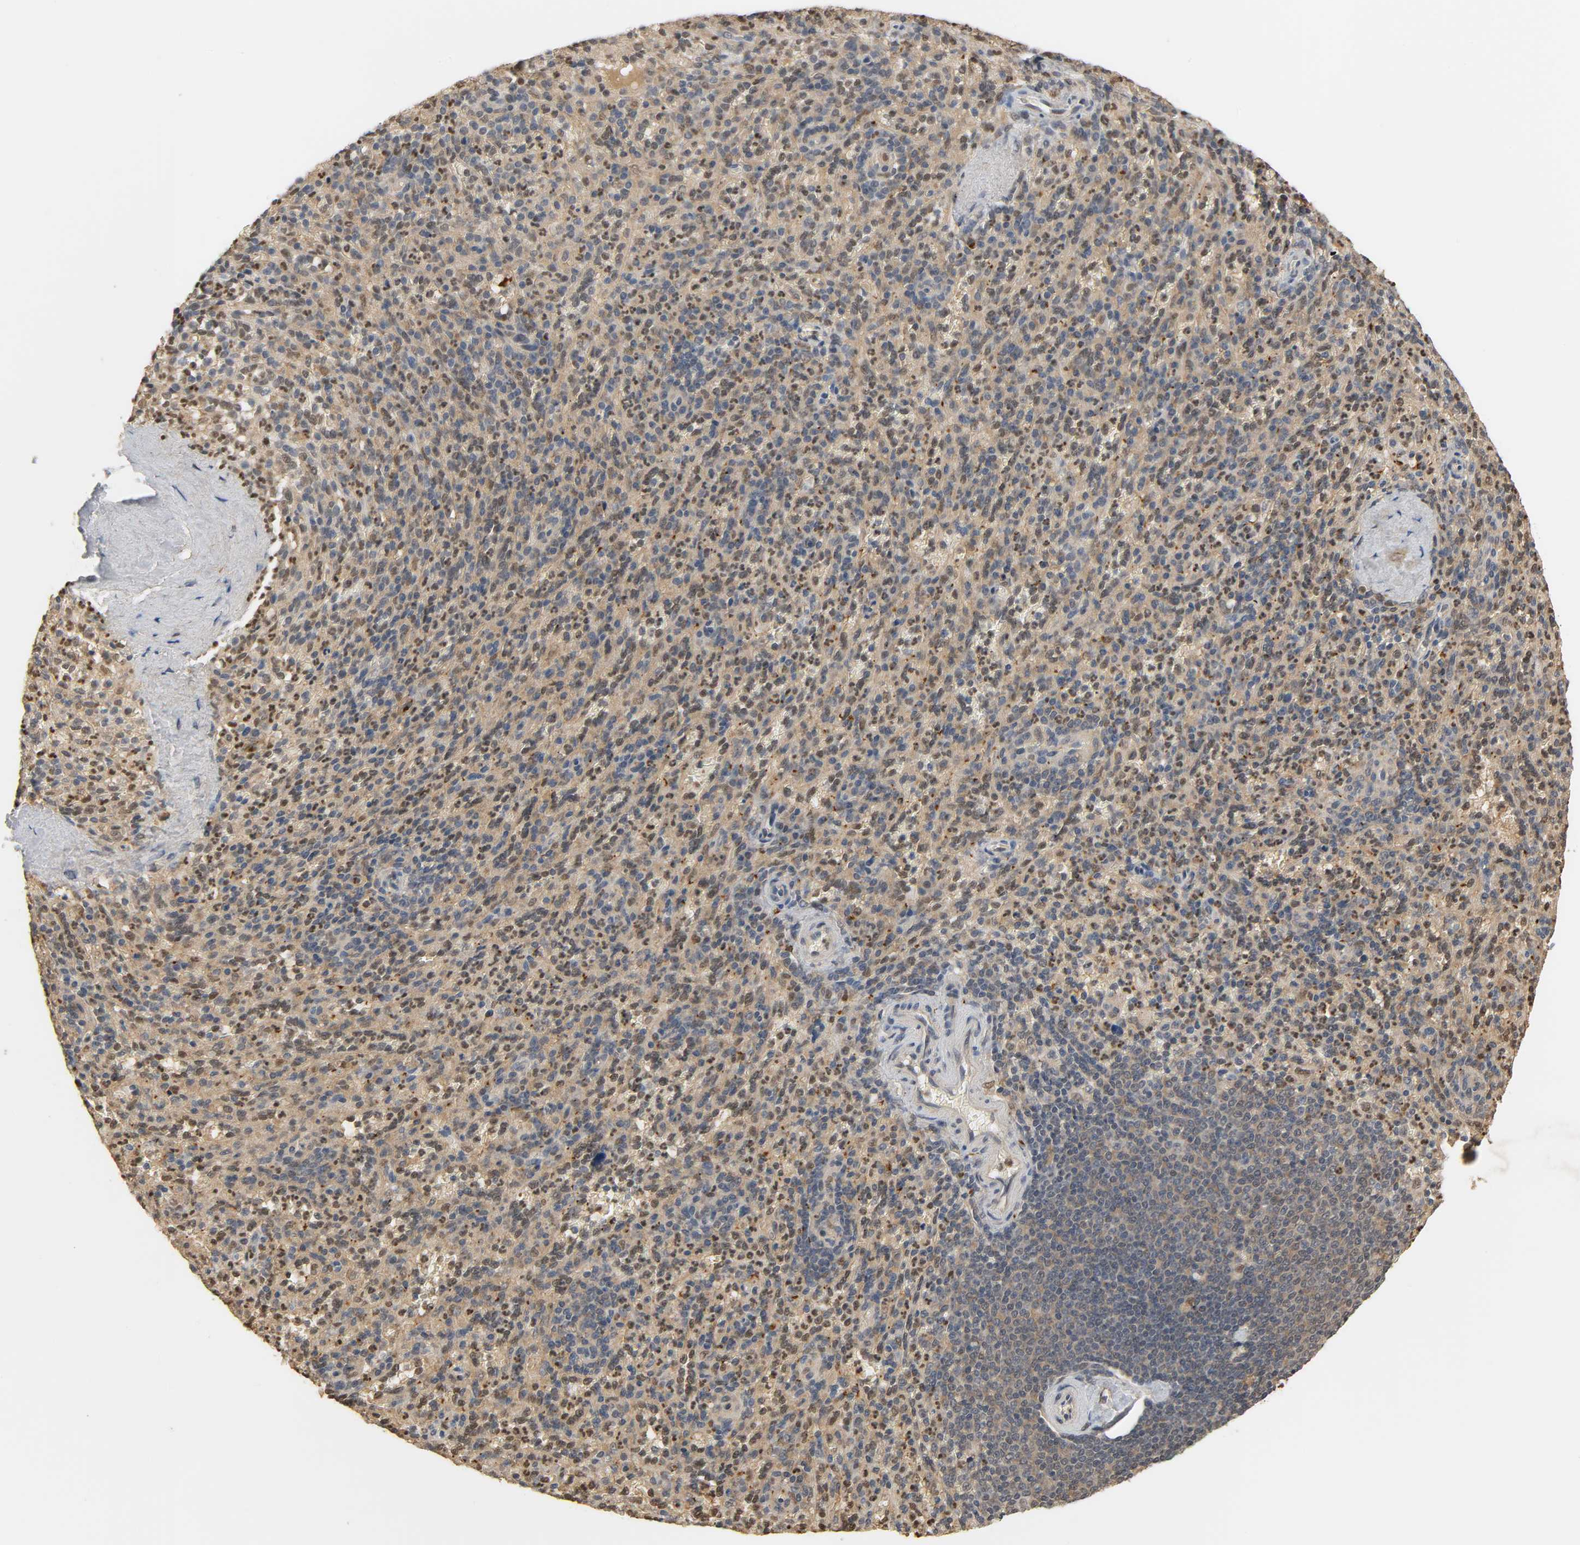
{"staining": {"intensity": "weak", "quantity": "25%-75%", "location": "nuclear"}, "tissue": "spleen", "cell_type": "Cells in red pulp", "image_type": "normal", "snomed": [{"axis": "morphology", "description": "Normal tissue, NOS"}, {"axis": "topography", "description": "Spleen"}], "caption": "This histopathology image demonstrates benign spleen stained with immunohistochemistry to label a protein in brown. The nuclear of cells in red pulp show weak positivity for the protein. Nuclei are counter-stained blue.", "gene": "ZFPM2", "patient": {"sex": "male", "age": 36}}